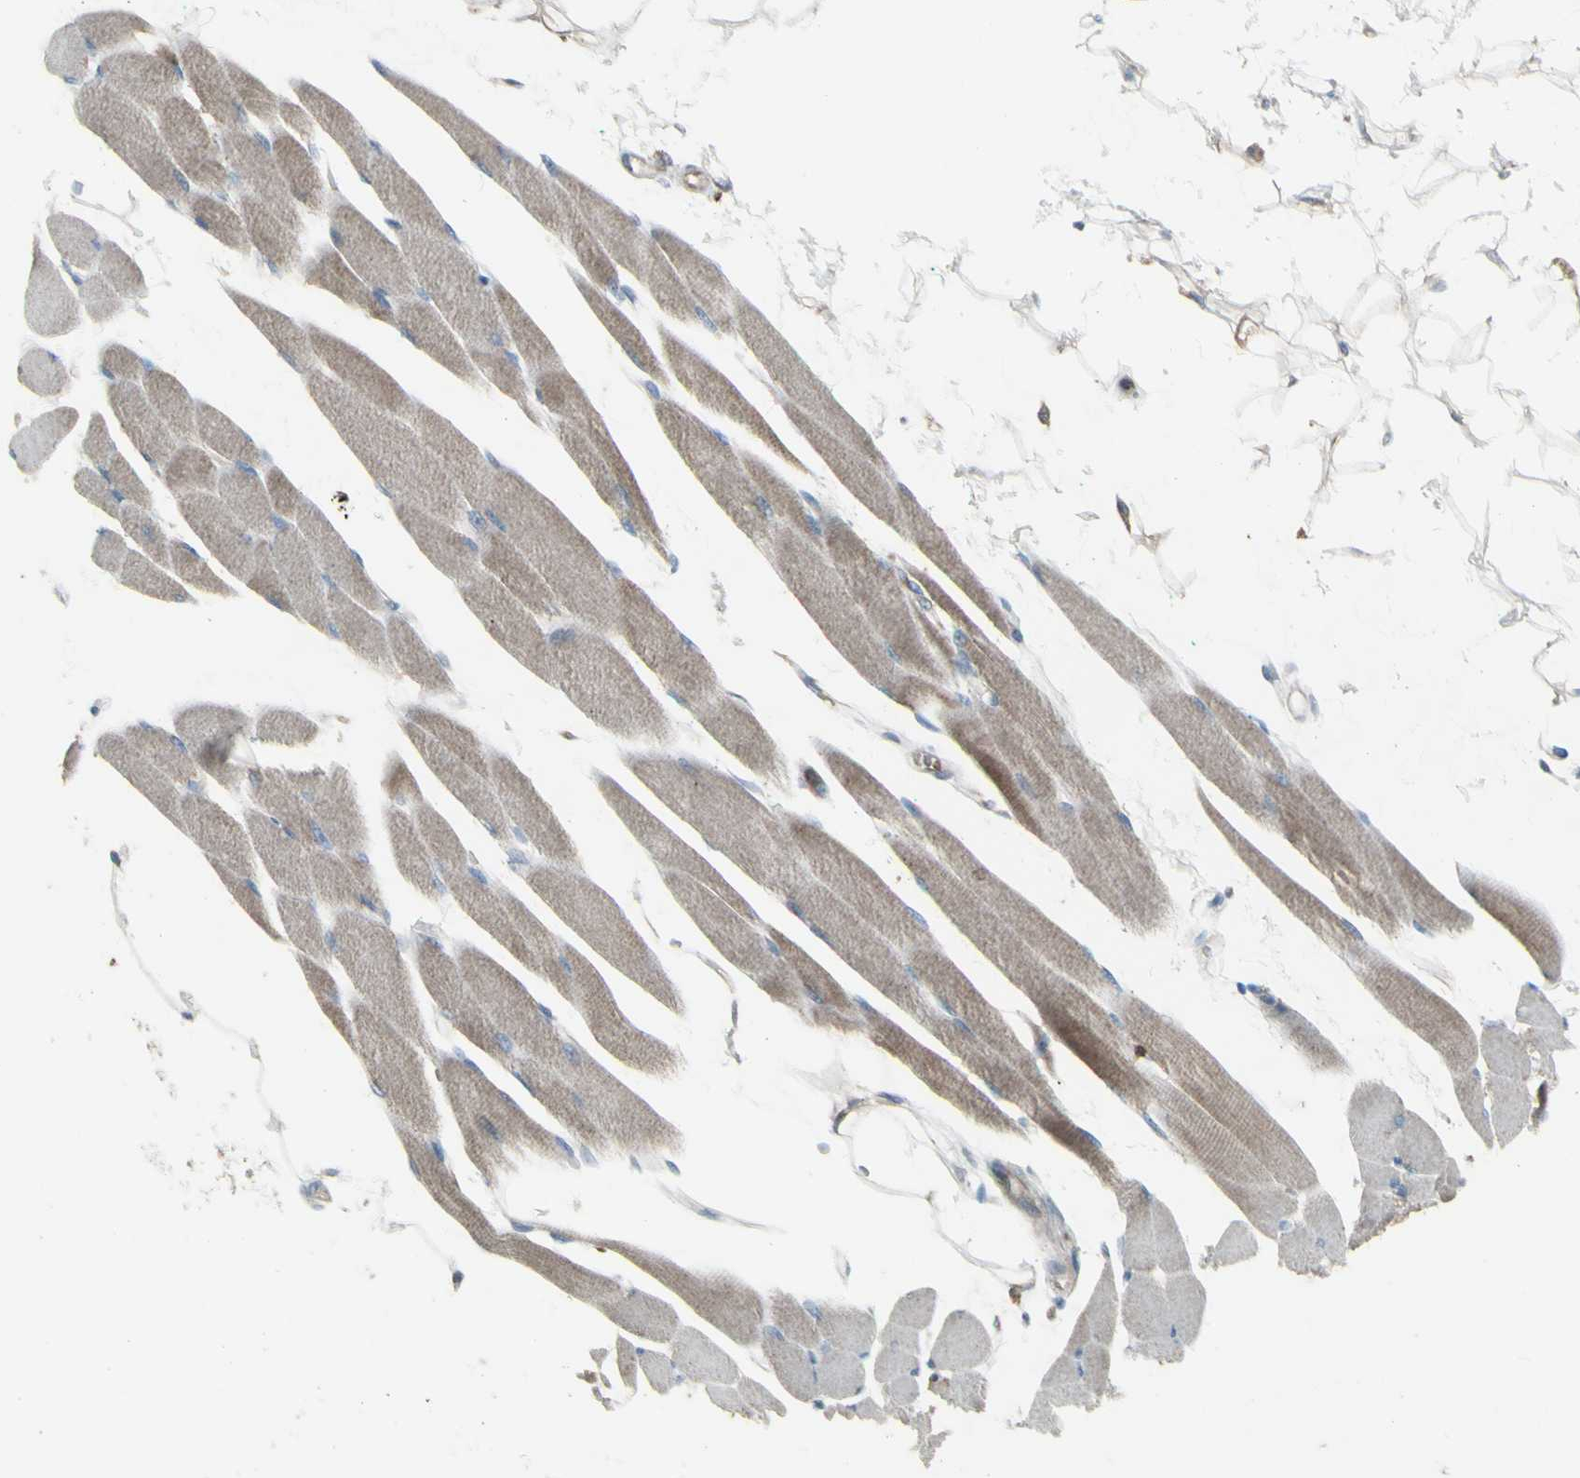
{"staining": {"intensity": "weak", "quantity": "25%-75%", "location": "cytoplasmic/membranous"}, "tissue": "skeletal muscle", "cell_type": "Myocytes", "image_type": "normal", "snomed": [{"axis": "morphology", "description": "Normal tissue, NOS"}, {"axis": "topography", "description": "Skeletal muscle"}, {"axis": "topography", "description": "Oral tissue"}, {"axis": "topography", "description": "Peripheral nerve tissue"}], "caption": "Protein expression analysis of normal human skeletal muscle reveals weak cytoplasmic/membranous expression in approximately 25%-75% of myocytes.", "gene": "SHC1", "patient": {"sex": "female", "age": 84}}